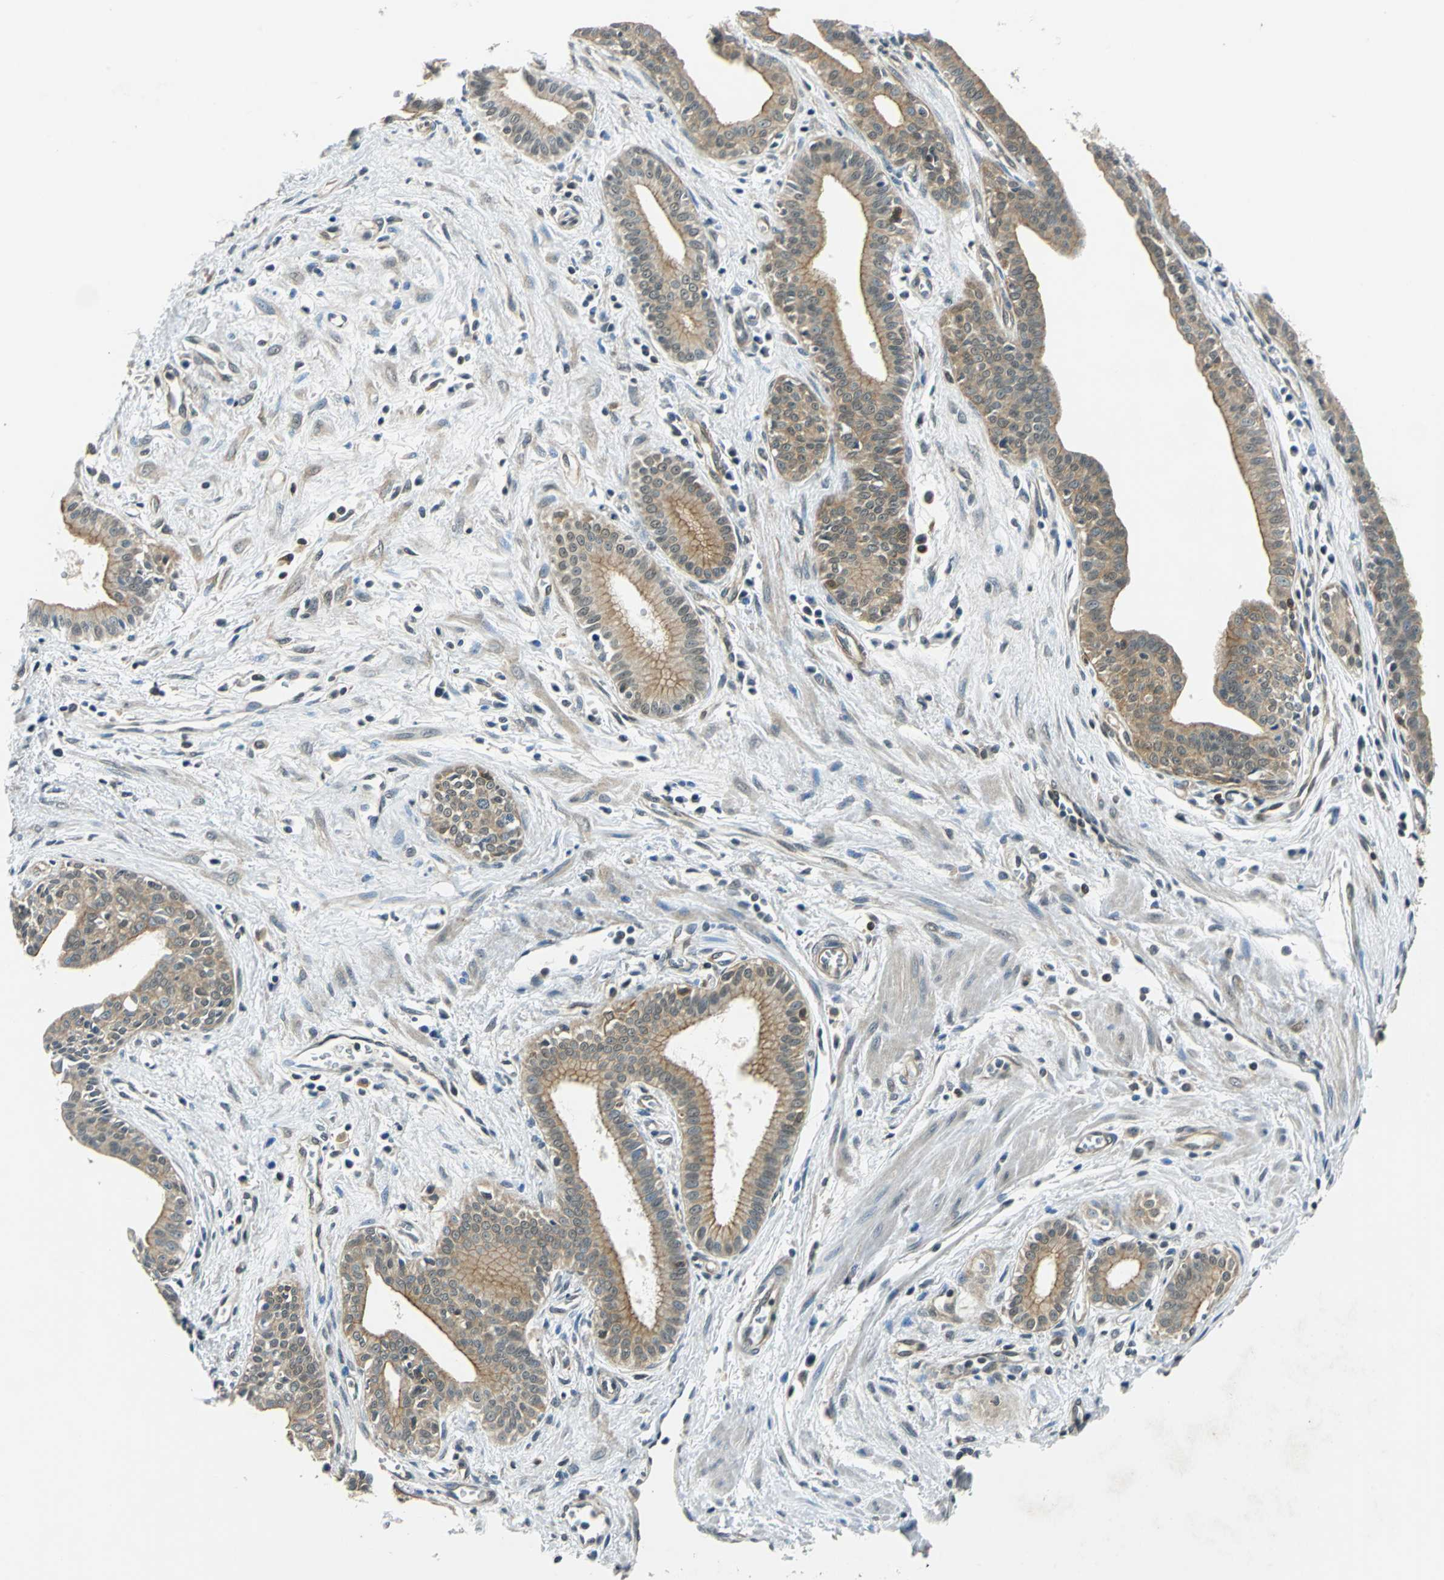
{"staining": {"intensity": "moderate", "quantity": ">75%", "location": "cytoplasmic/membranous"}, "tissue": "pancreatic cancer", "cell_type": "Tumor cells", "image_type": "cancer", "snomed": [{"axis": "morphology", "description": "Normal tissue, NOS"}, {"axis": "topography", "description": "Lymph node"}], "caption": "Immunohistochemistry micrograph of pancreatic cancer stained for a protein (brown), which exhibits medium levels of moderate cytoplasmic/membranous expression in approximately >75% of tumor cells.", "gene": "ARPC3", "patient": {"sex": "male", "age": 50}}